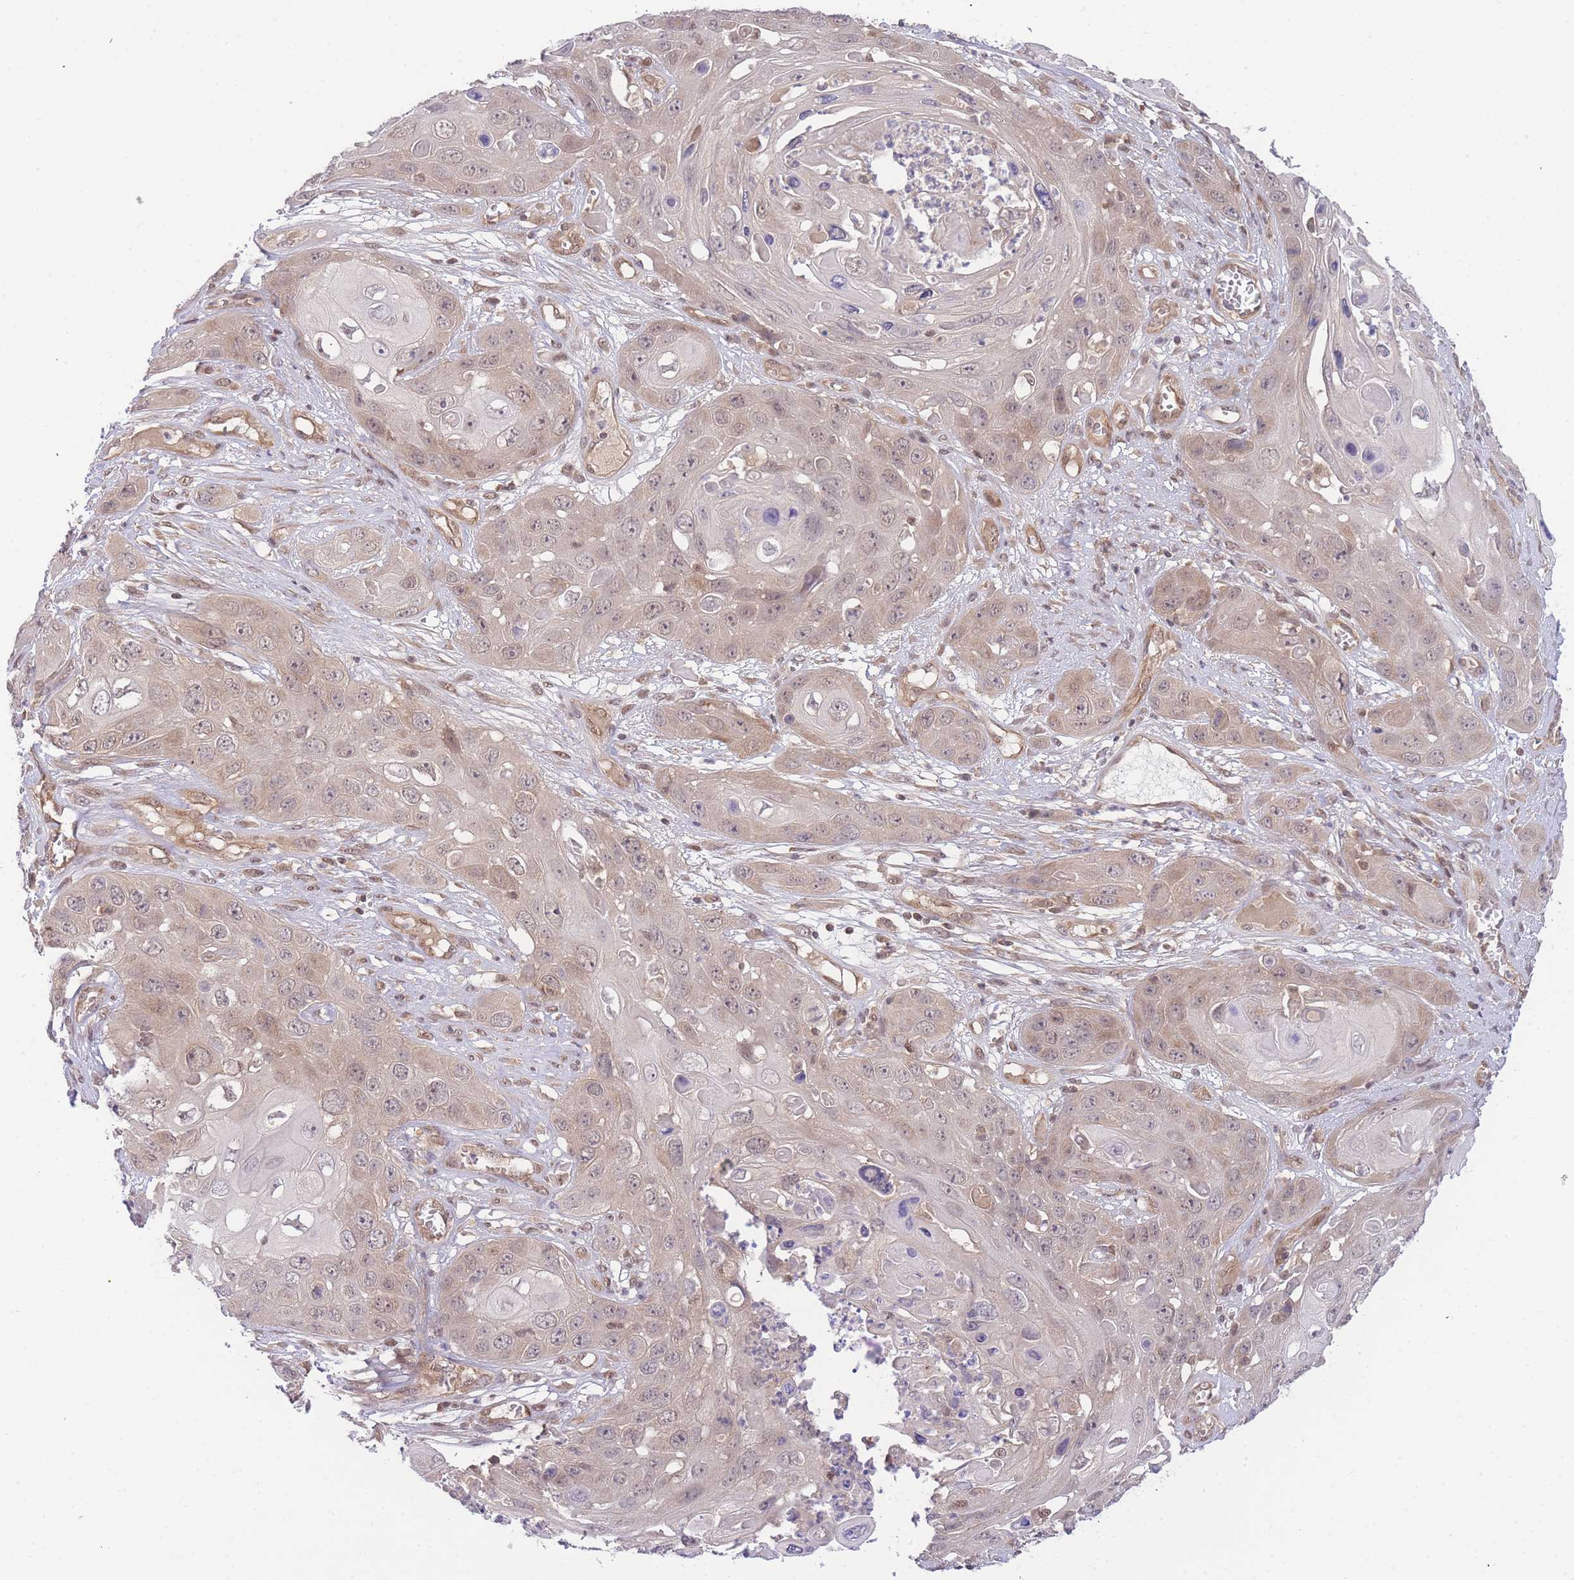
{"staining": {"intensity": "weak", "quantity": ">75%", "location": "cytoplasmic/membranous,nuclear"}, "tissue": "skin cancer", "cell_type": "Tumor cells", "image_type": "cancer", "snomed": [{"axis": "morphology", "description": "Squamous cell carcinoma, NOS"}, {"axis": "topography", "description": "Skin"}], "caption": "Immunohistochemical staining of squamous cell carcinoma (skin) reveals weak cytoplasmic/membranous and nuclear protein staining in about >75% of tumor cells.", "gene": "KIAA1191", "patient": {"sex": "male", "age": 55}}